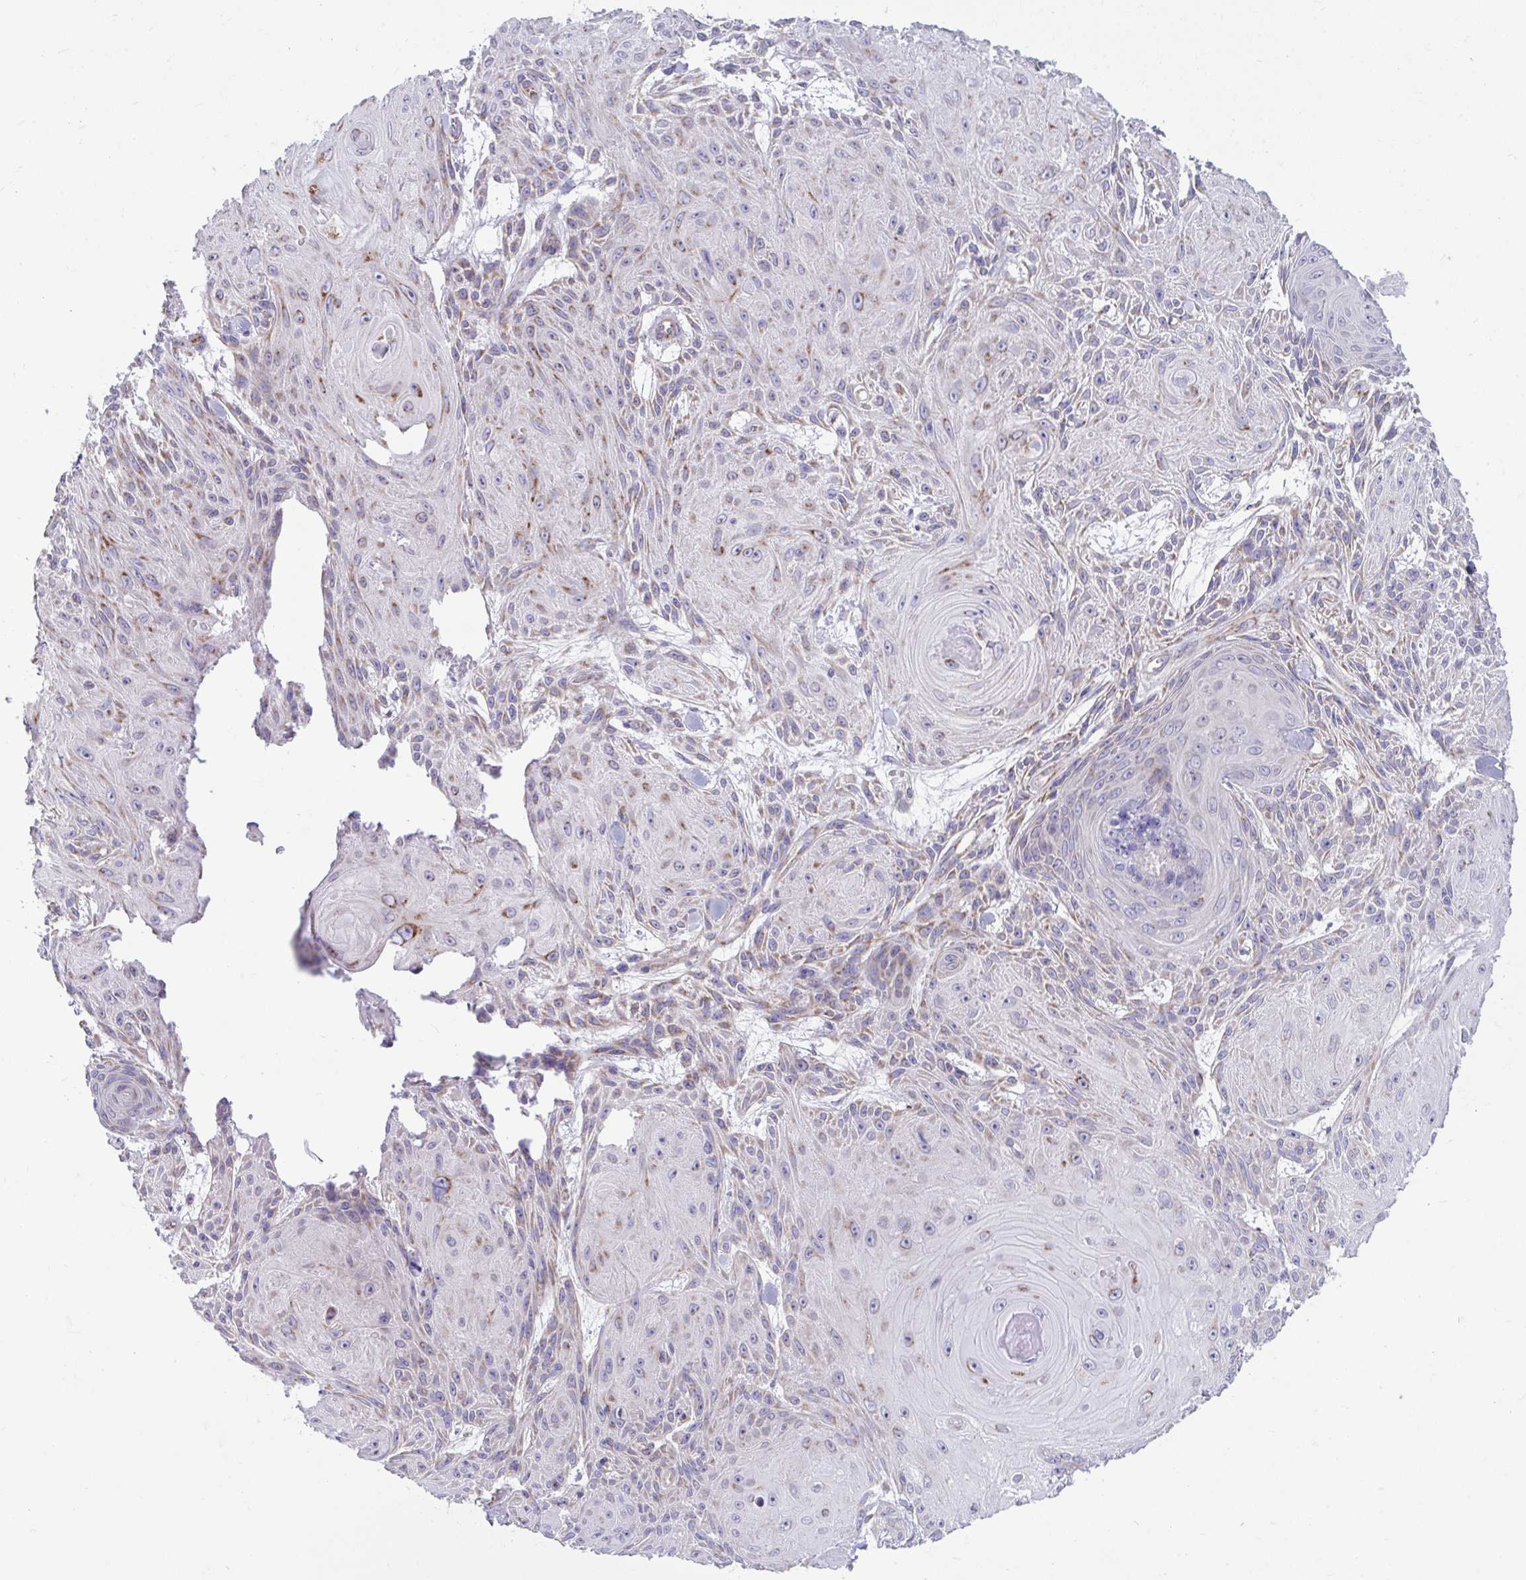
{"staining": {"intensity": "weak", "quantity": "25%-75%", "location": "cytoplasmic/membranous"}, "tissue": "skin cancer", "cell_type": "Tumor cells", "image_type": "cancer", "snomed": [{"axis": "morphology", "description": "Squamous cell carcinoma, NOS"}, {"axis": "topography", "description": "Skin"}], "caption": "IHC micrograph of human skin cancer stained for a protein (brown), which shows low levels of weak cytoplasmic/membranous positivity in about 25%-75% of tumor cells.", "gene": "LINGO4", "patient": {"sex": "male", "age": 88}}